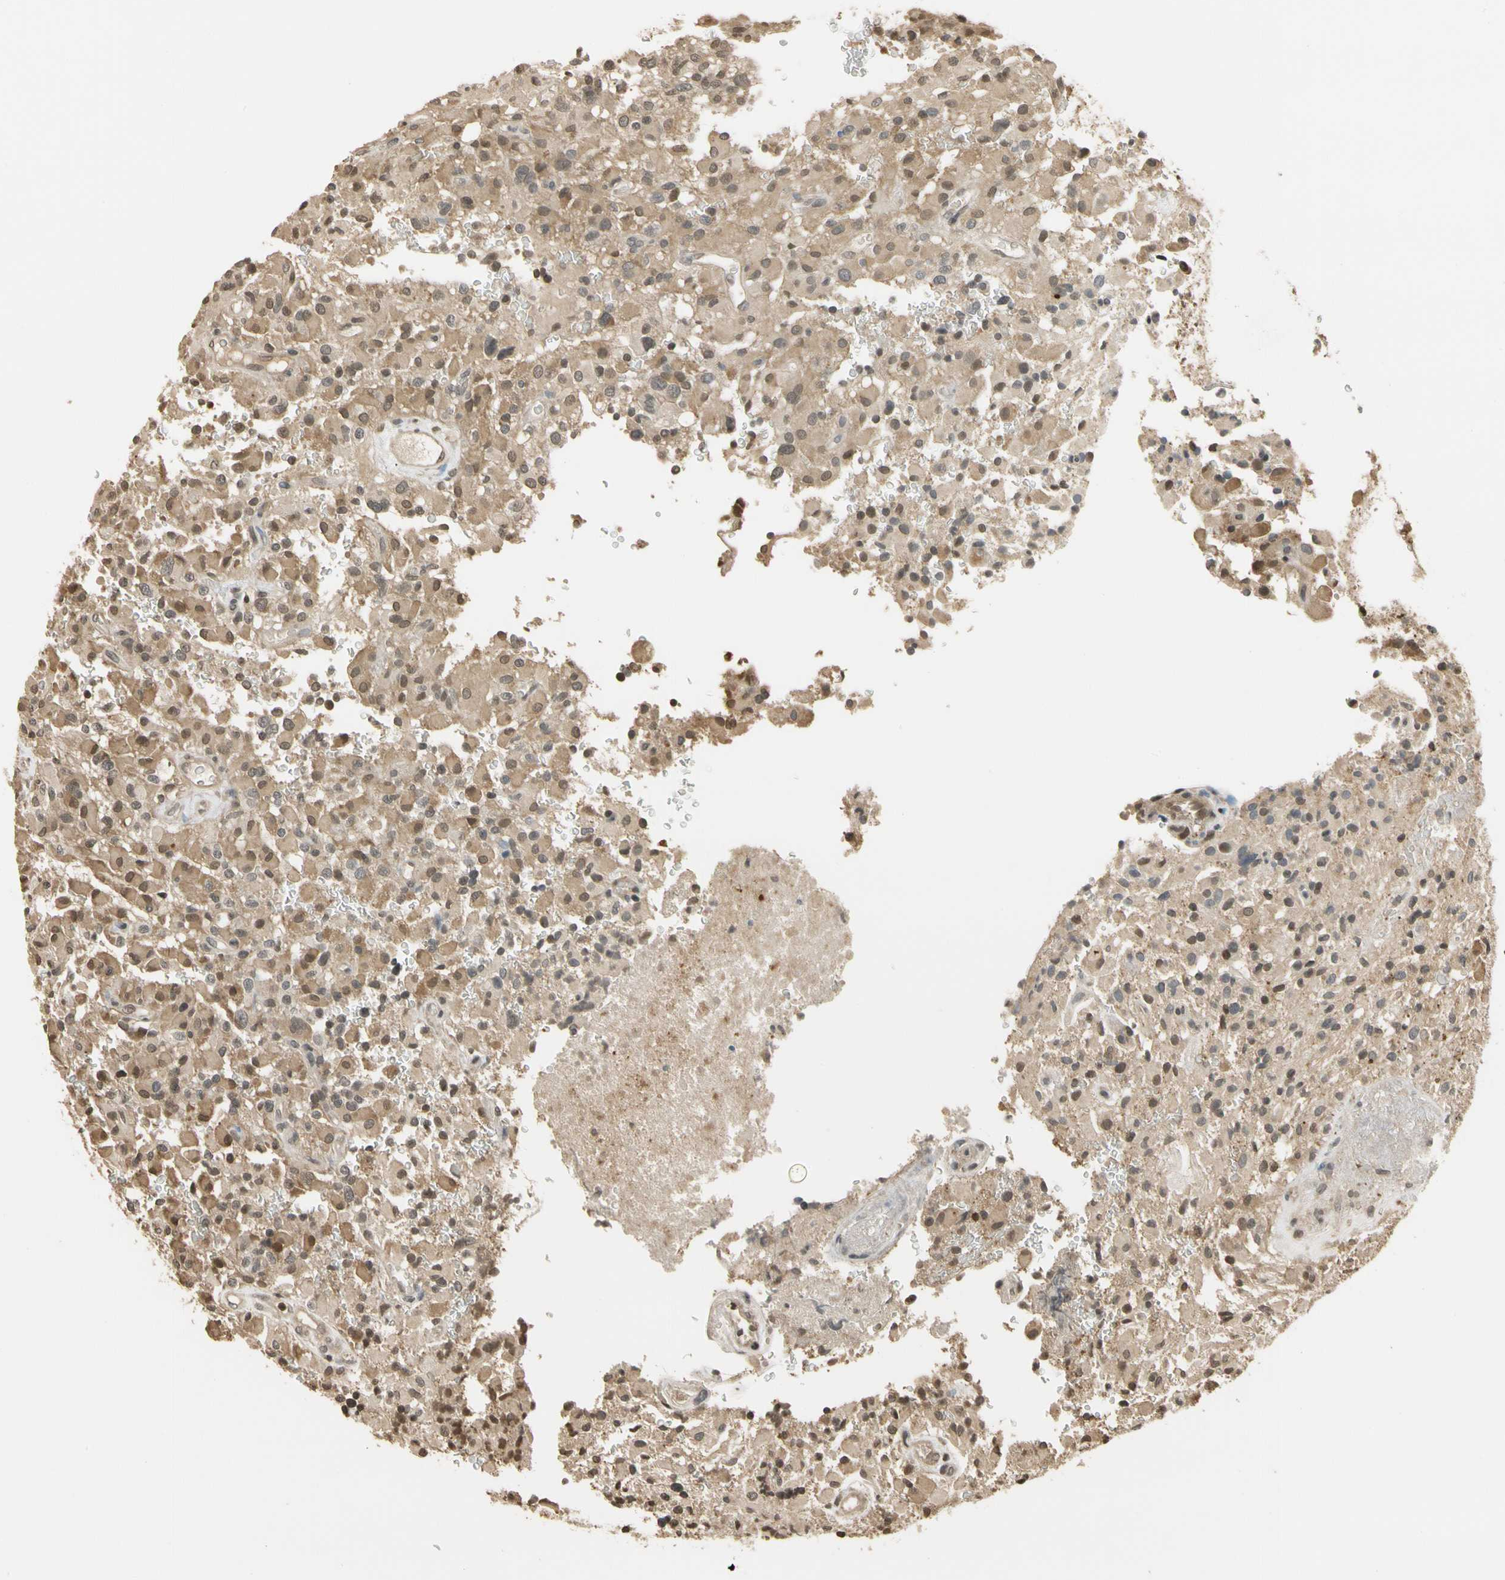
{"staining": {"intensity": "moderate", "quantity": ">75%", "location": "cytoplasmic/membranous,nuclear"}, "tissue": "glioma", "cell_type": "Tumor cells", "image_type": "cancer", "snomed": [{"axis": "morphology", "description": "Glioma, malignant, High grade"}, {"axis": "topography", "description": "Brain"}], "caption": "Moderate cytoplasmic/membranous and nuclear expression is appreciated in about >75% of tumor cells in malignant high-grade glioma. (IHC, brightfield microscopy, high magnification).", "gene": "SOD1", "patient": {"sex": "male", "age": 71}}